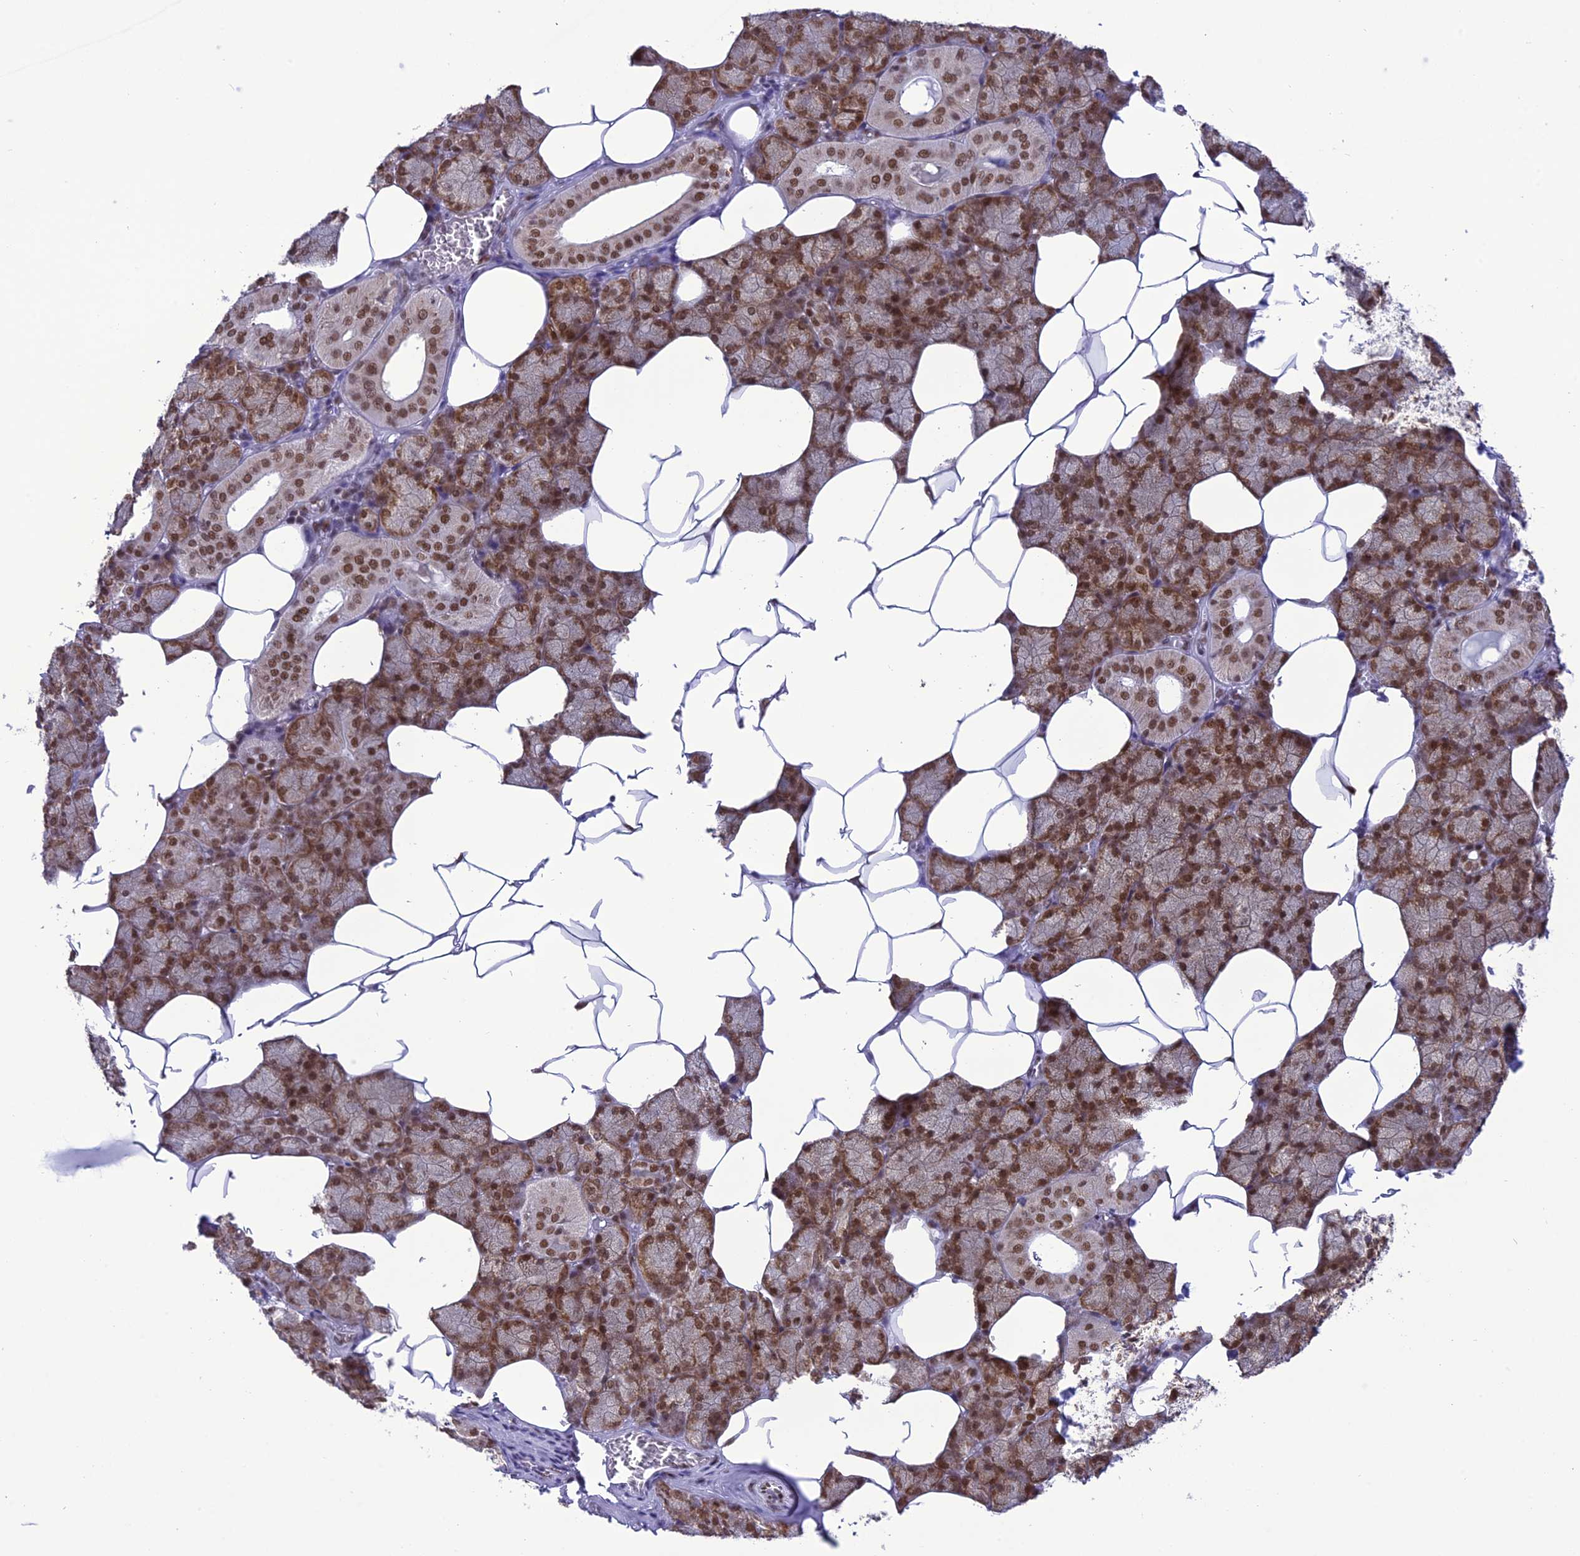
{"staining": {"intensity": "strong", "quantity": ">75%", "location": "cytoplasmic/membranous,nuclear"}, "tissue": "salivary gland", "cell_type": "Glandular cells", "image_type": "normal", "snomed": [{"axis": "morphology", "description": "Normal tissue, NOS"}, {"axis": "topography", "description": "Salivary gland"}], "caption": "Immunohistochemical staining of normal human salivary gland exhibits strong cytoplasmic/membranous,nuclear protein positivity in about >75% of glandular cells.", "gene": "DDX1", "patient": {"sex": "male", "age": 62}}